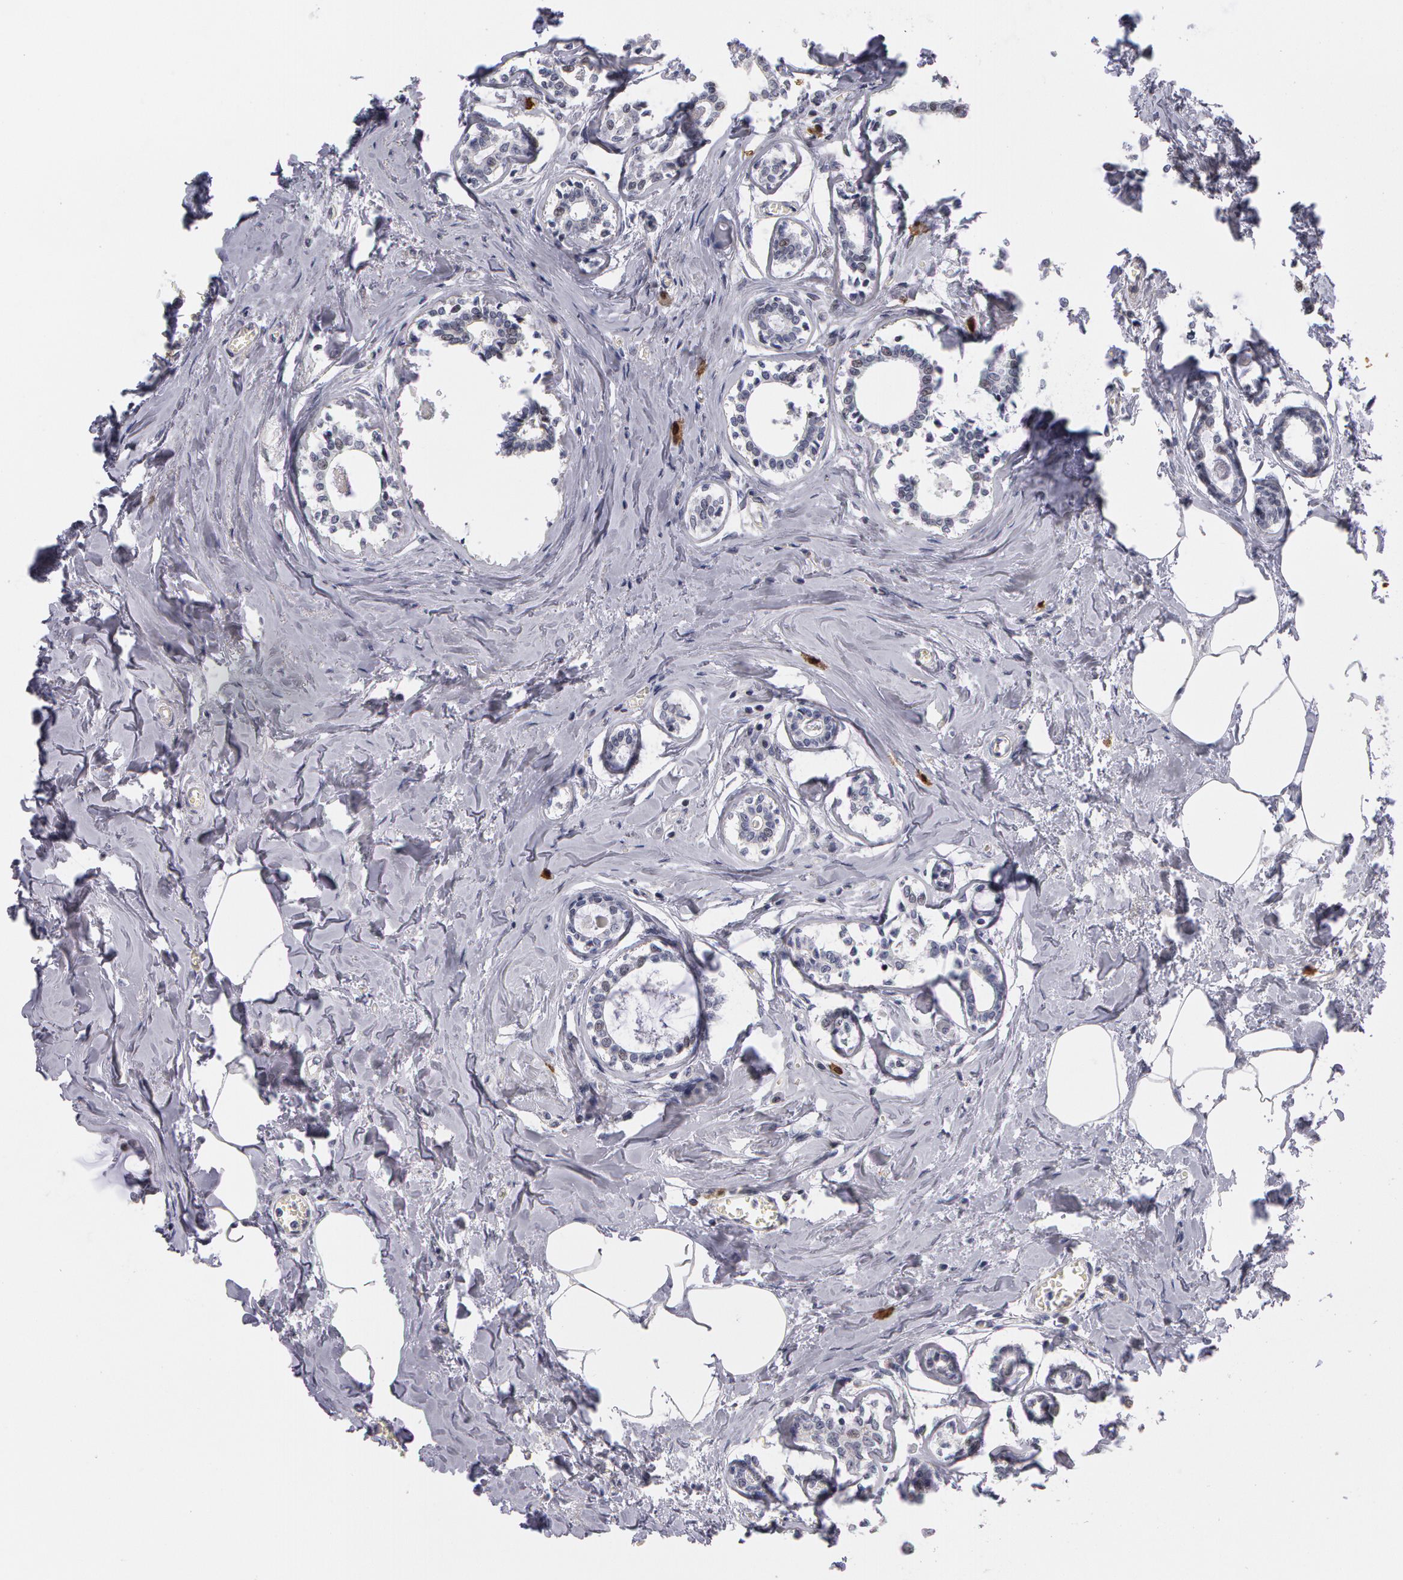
{"staining": {"intensity": "weak", "quantity": "<25%", "location": "nuclear"}, "tissue": "breast cancer", "cell_type": "Tumor cells", "image_type": "cancer", "snomed": [{"axis": "morphology", "description": "Lobular carcinoma"}, {"axis": "topography", "description": "Breast"}], "caption": "This is a photomicrograph of immunohistochemistry staining of breast cancer, which shows no staining in tumor cells.", "gene": "PRICKLE1", "patient": {"sex": "female", "age": 51}}